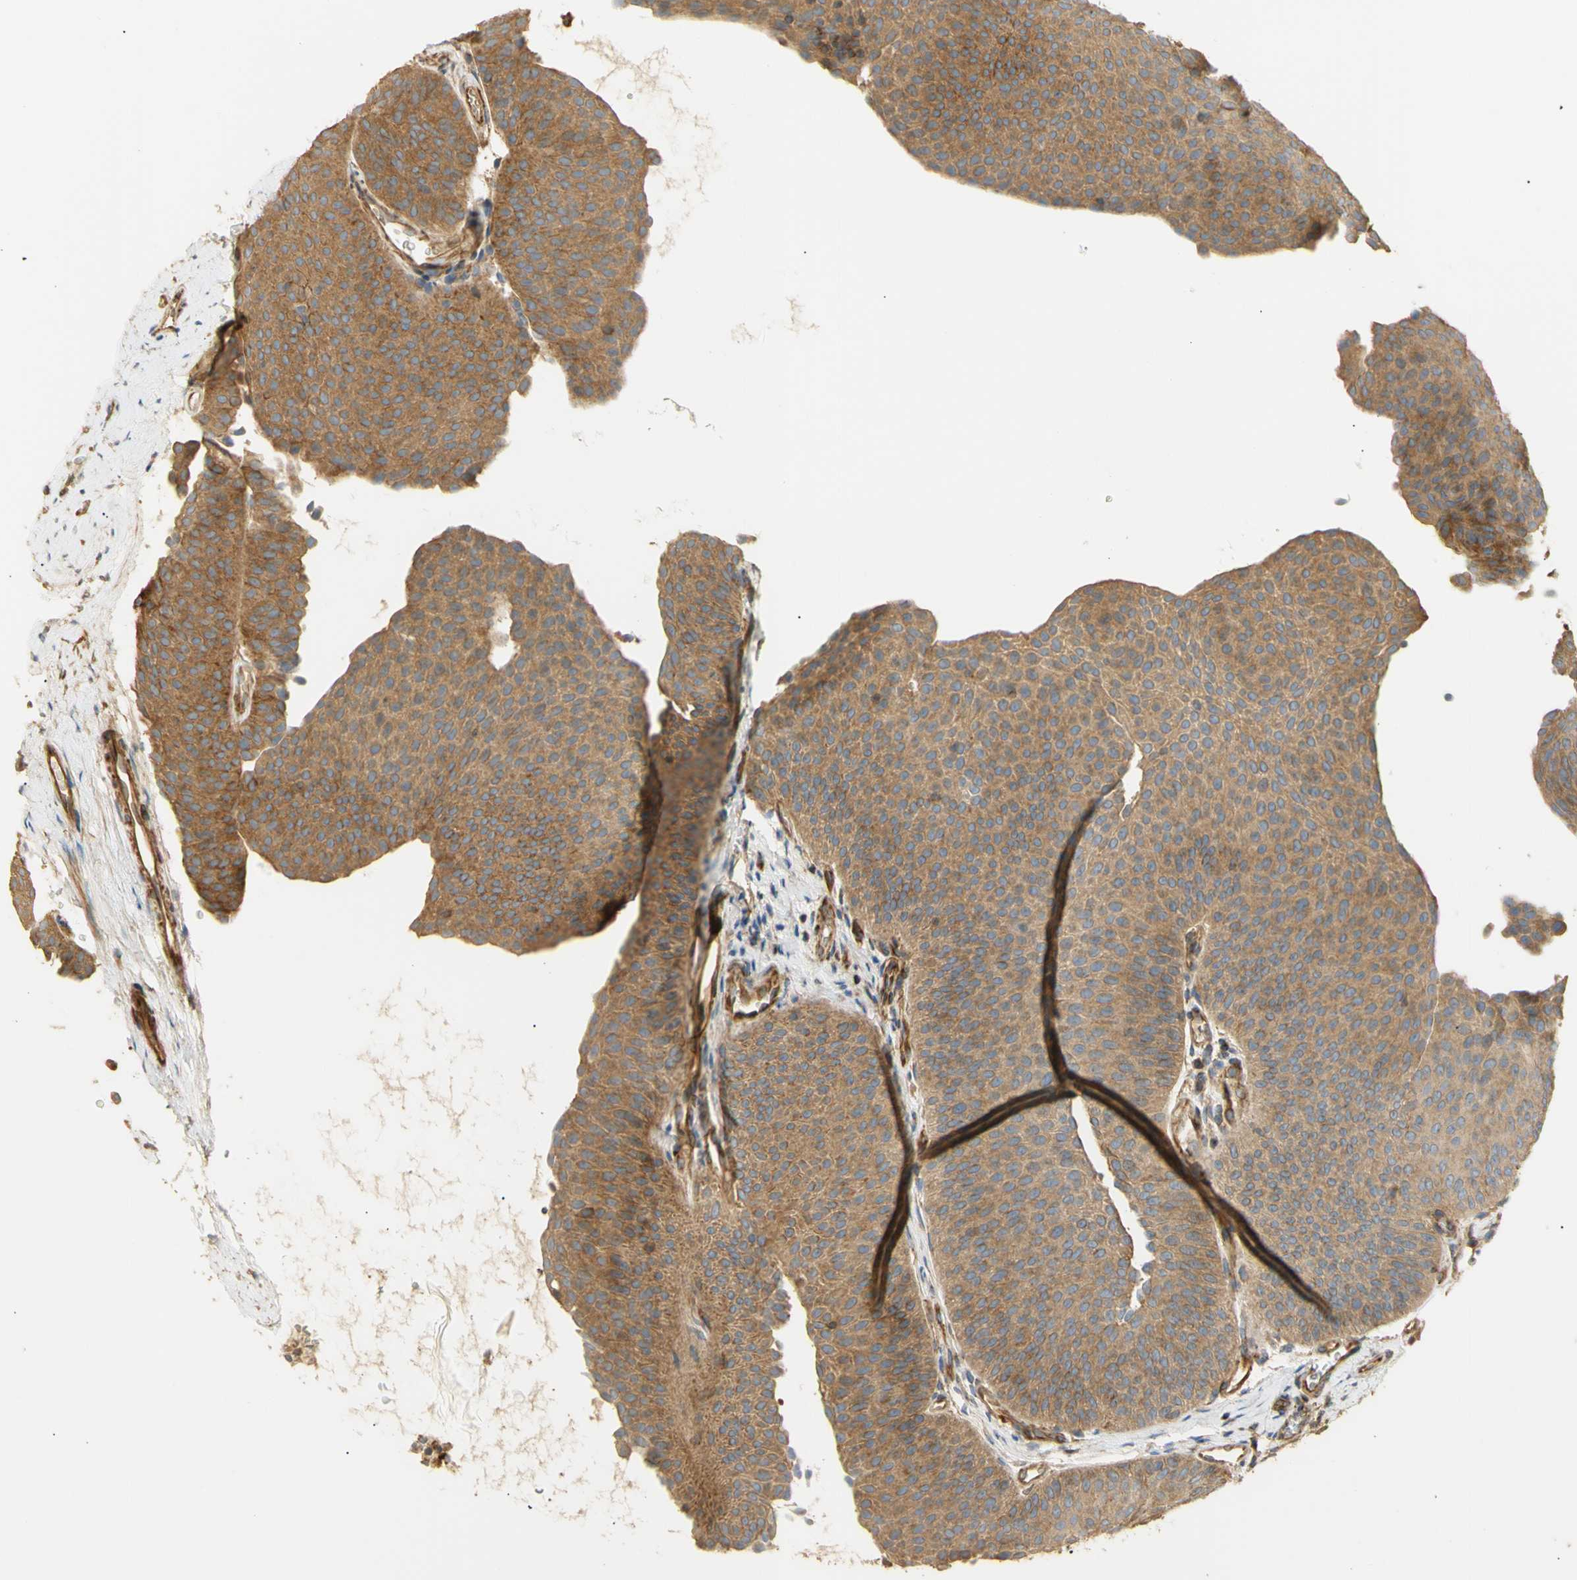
{"staining": {"intensity": "moderate", "quantity": ">75%", "location": "cytoplasmic/membranous"}, "tissue": "urothelial cancer", "cell_type": "Tumor cells", "image_type": "cancer", "snomed": [{"axis": "morphology", "description": "Urothelial carcinoma, Low grade"}, {"axis": "topography", "description": "Urinary bladder"}], "caption": "Urothelial carcinoma (low-grade) stained for a protein demonstrates moderate cytoplasmic/membranous positivity in tumor cells. (DAB (3,3'-diaminobenzidine) IHC, brown staining for protein, blue staining for nuclei).", "gene": "KCNE4", "patient": {"sex": "female", "age": 60}}